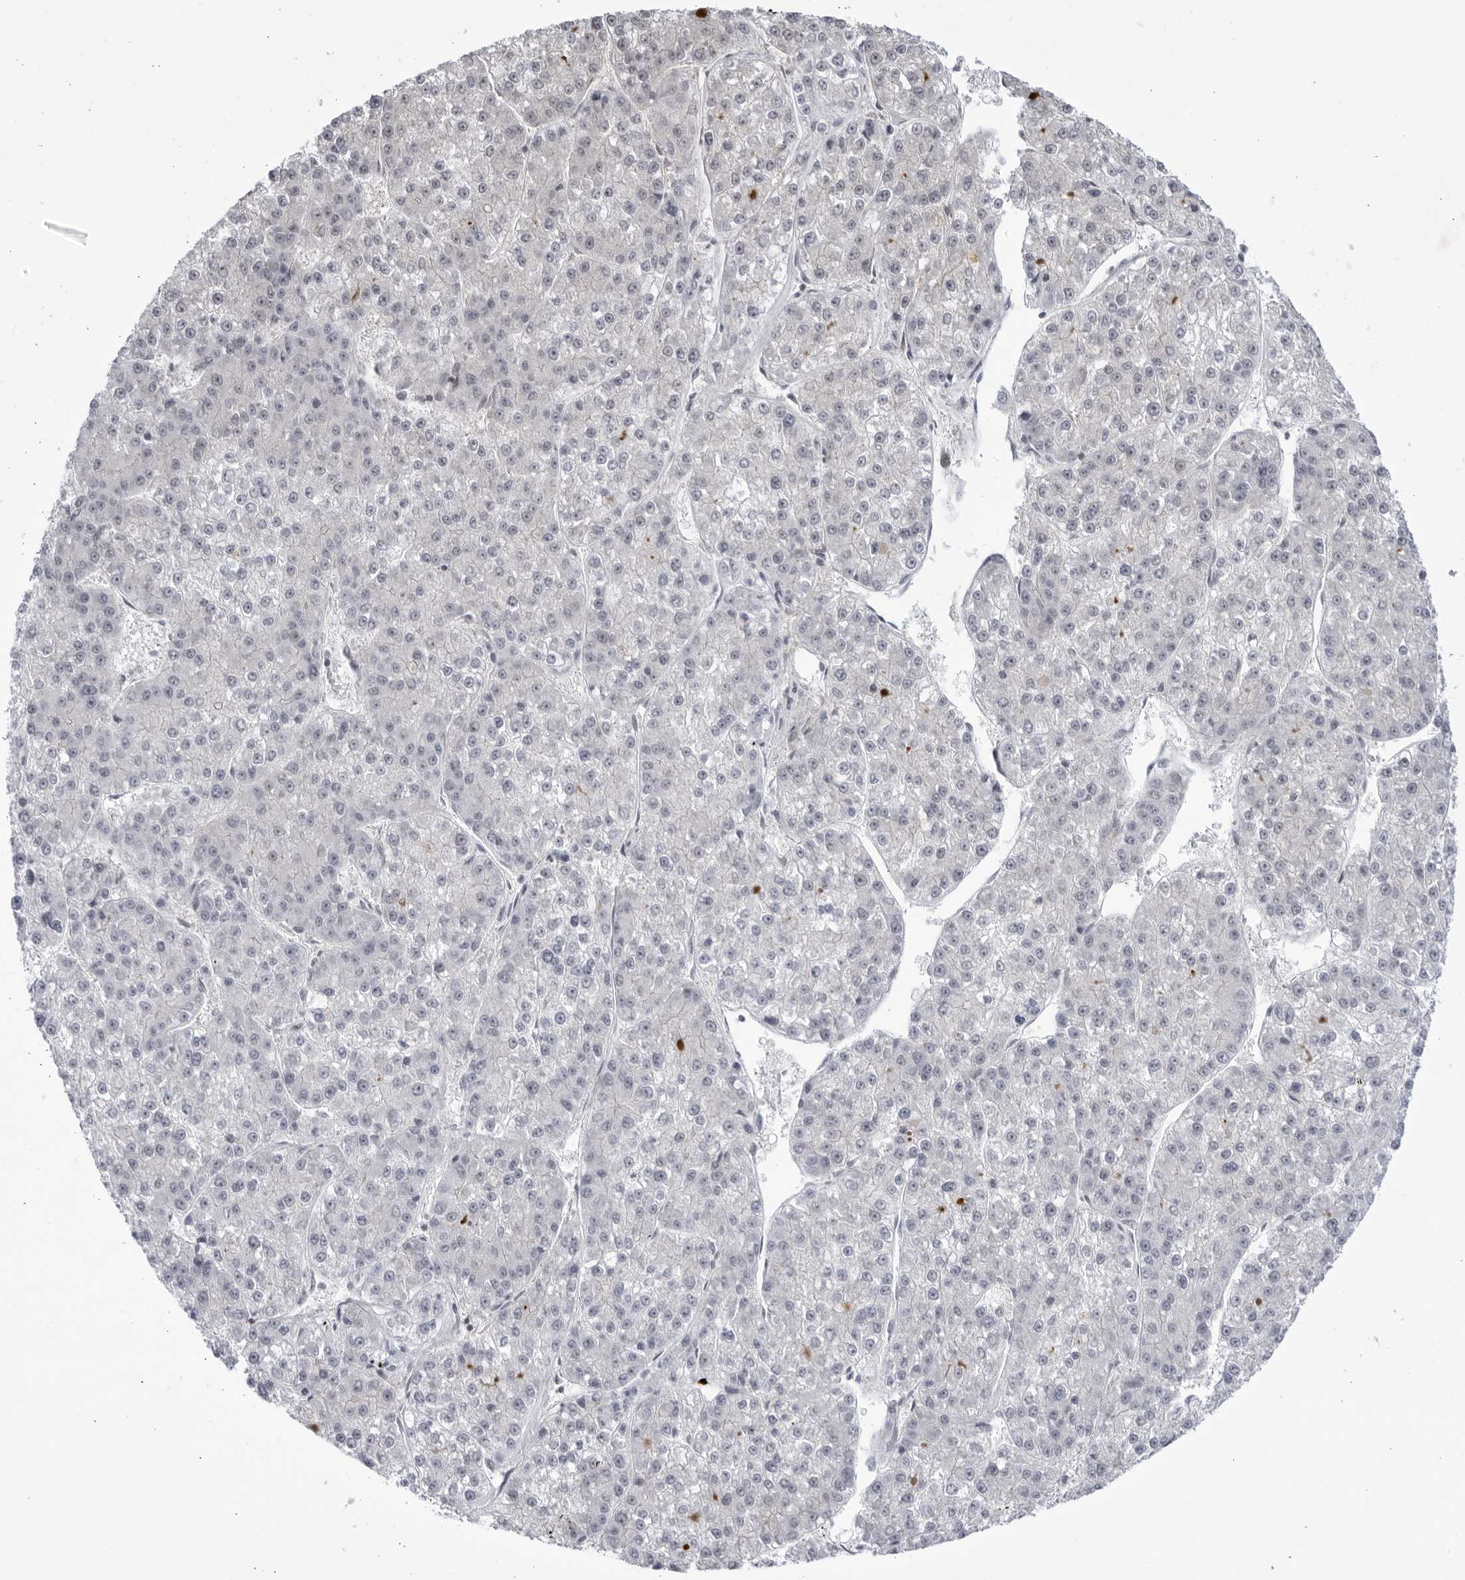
{"staining": {"intensity": "negative", "quantity": "none", "location": "none"}, "tissue": "liver cancer", "cell_type": "Tumor cells", "image_type": "cancer", "snomed": [{"axis": "morphology", "description": "Carcinoma, Hepatocellular, NOS"}, {"axis": "topography", "description": "Liver"}], "caption": "Immunohistochemistry (IHC) of human liver cancer exhibits no staining in tumor cells.", "gene": "CNBD1", "patient": {"sex": "female", "age": 73}}